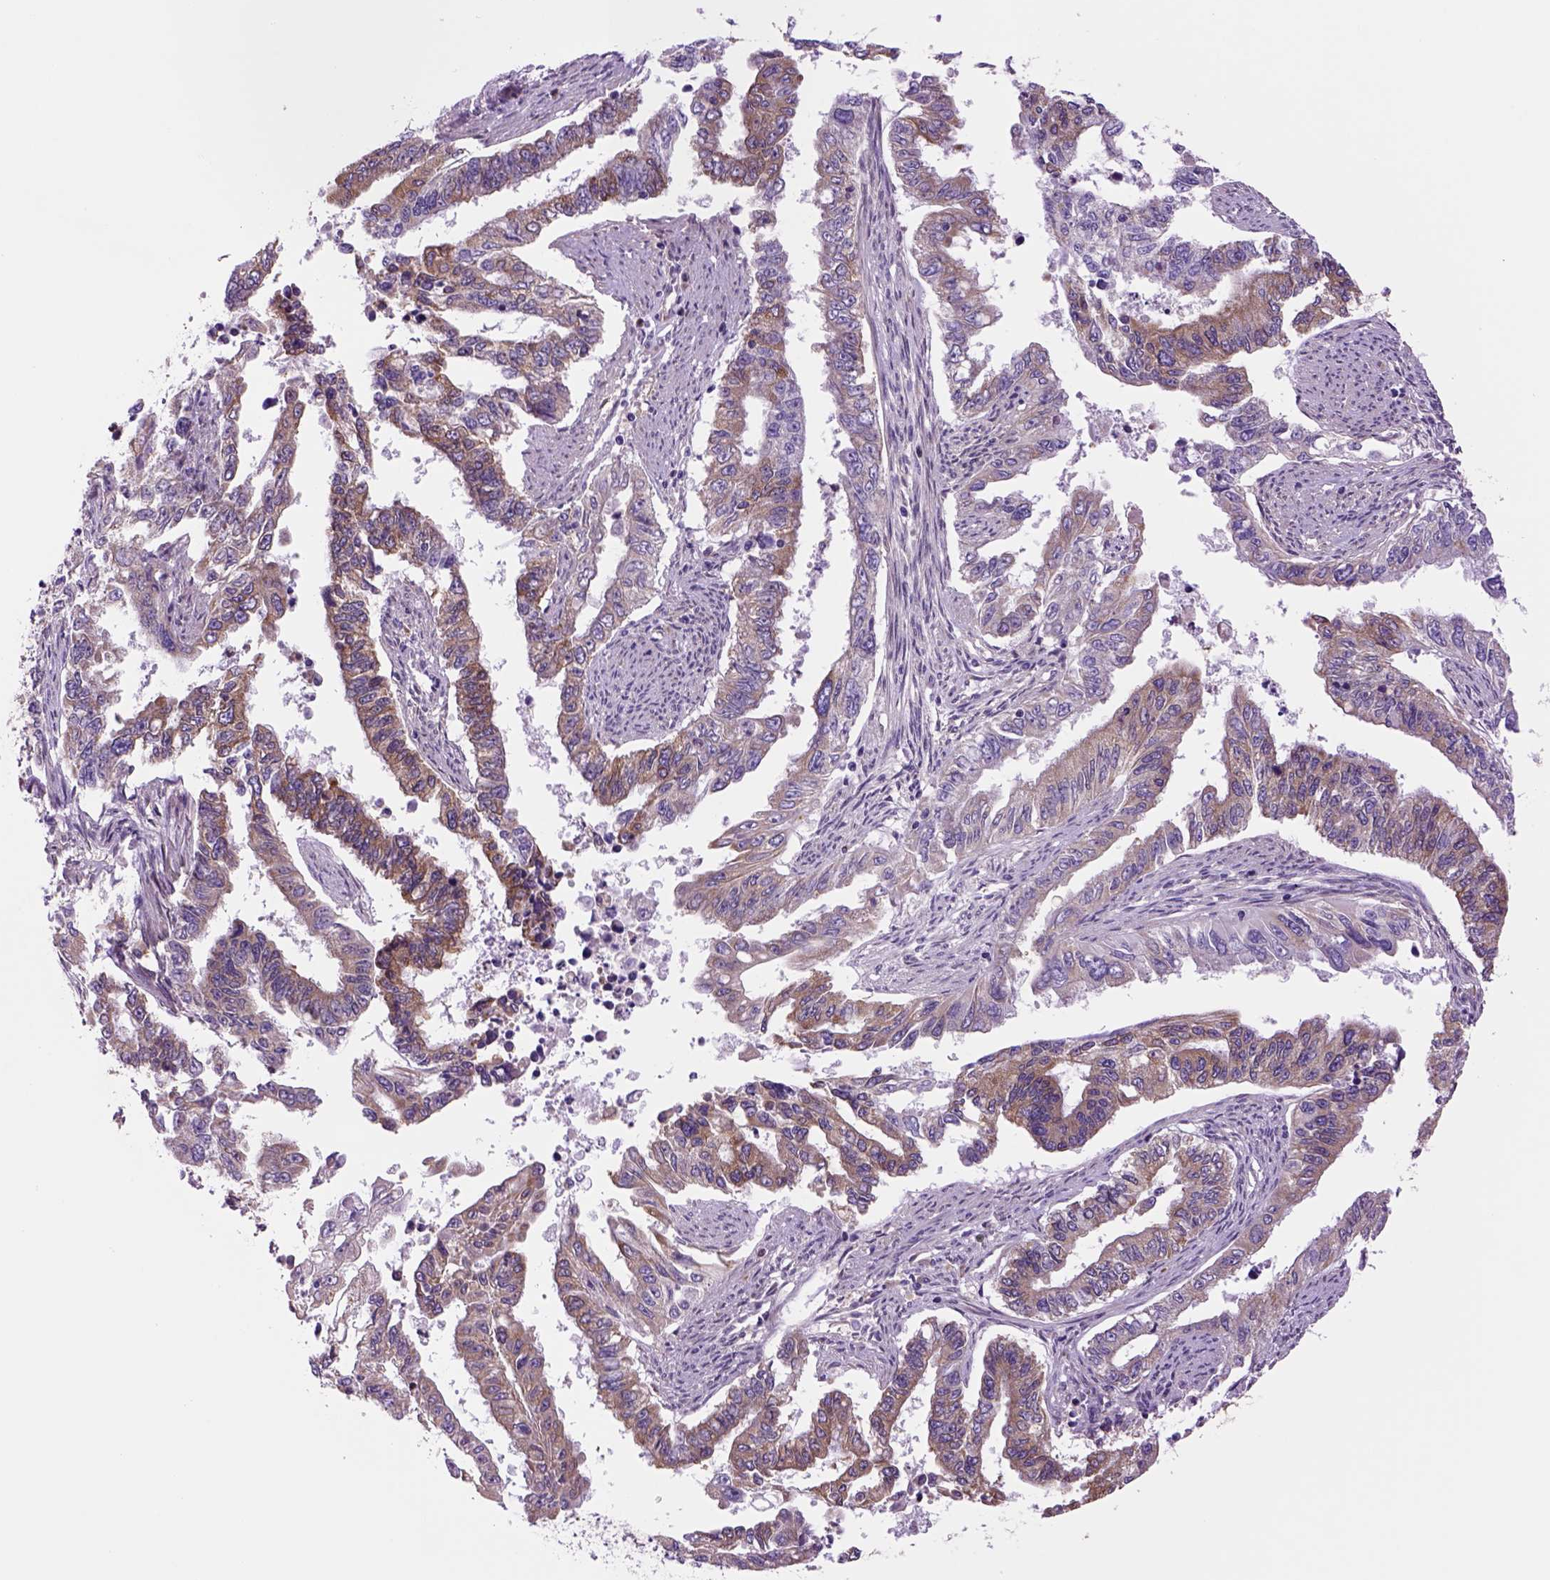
{"staining": {"intensity": "moderate", "quantity": ">75%", "location": "cytoplasmic/membranous"}, "tissue": "endometrial cancer", "cell_type": "Tumor cells", "image_type": "cancer", "snomed": [{"axis": "morphology", "description": "Adenocarcinoma, NOS"}, {"axis": "topography", "description": "Uterus"}], "caption": "A brown stain shows moderate cytoplasmic/membranous positivity of a protein in human adenocarcinoma (endometrial) tumor cells. The protein of interest is stained brown, and the nuclei are stained in blue (DAB IHC with brightfield microscopy, high magnification).", "gene": "PIAS3", "patient": {"sex": "female", "age": 59}}